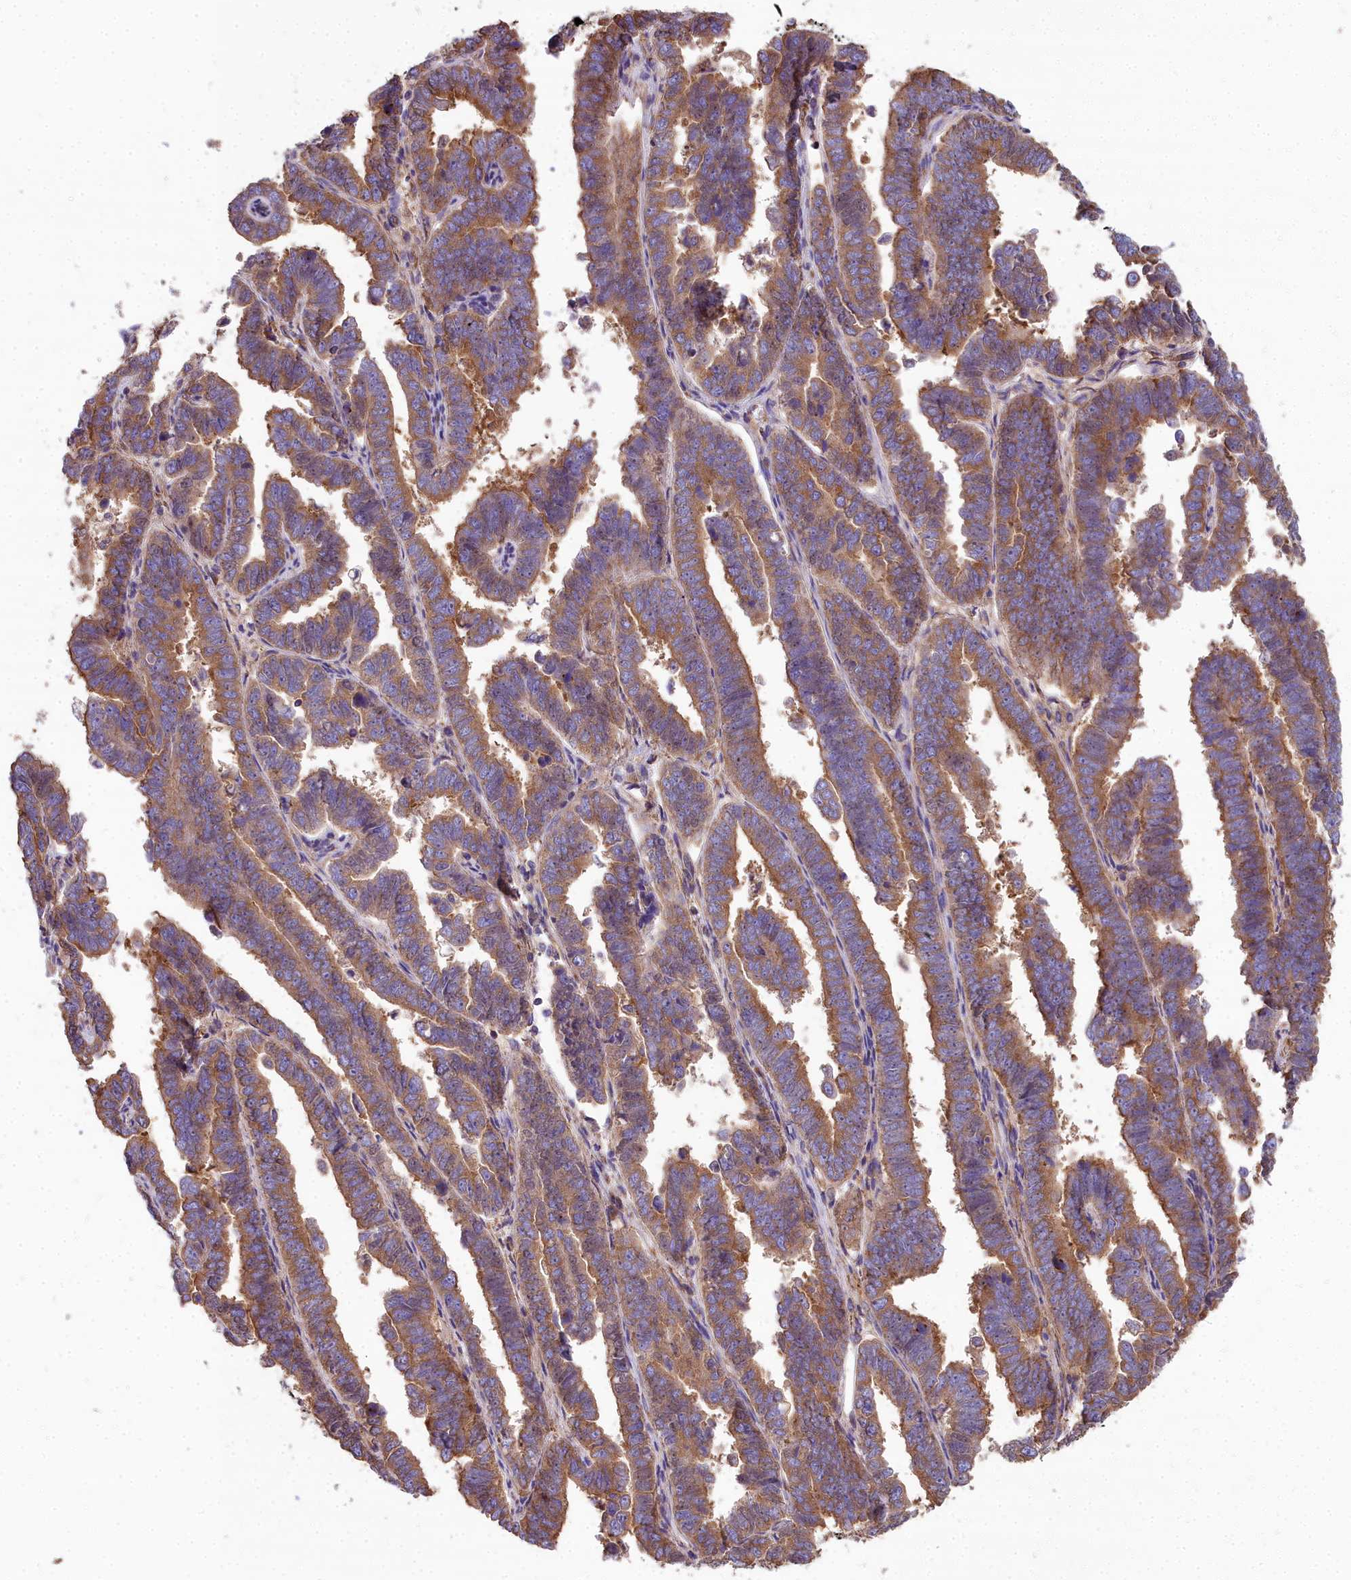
{"staining": {"intensity": "moderate", "quantity": ">75%", "location": "cytoplasmic/membranous"}, "tissue": "endometrial cancer", "cell_type": "Tumor cells", "image_type": "cancer", "snomed": [{"axis": "morphology", "description": "Adenocarcinoma, NOS"}, {"axis": "topography", "description": "Endometrium"}], "caption": "Brown immunohistochemical staining in adenocarcinoma (endometrial) shows moderate cytoplasmic/membranous staining in about >75% of tumor cells. (brown staining indicates protein expression, while blue staining denotes nuclei).", "gene": "DCTN3", "patient": {"sex": "female", "age": 75}}